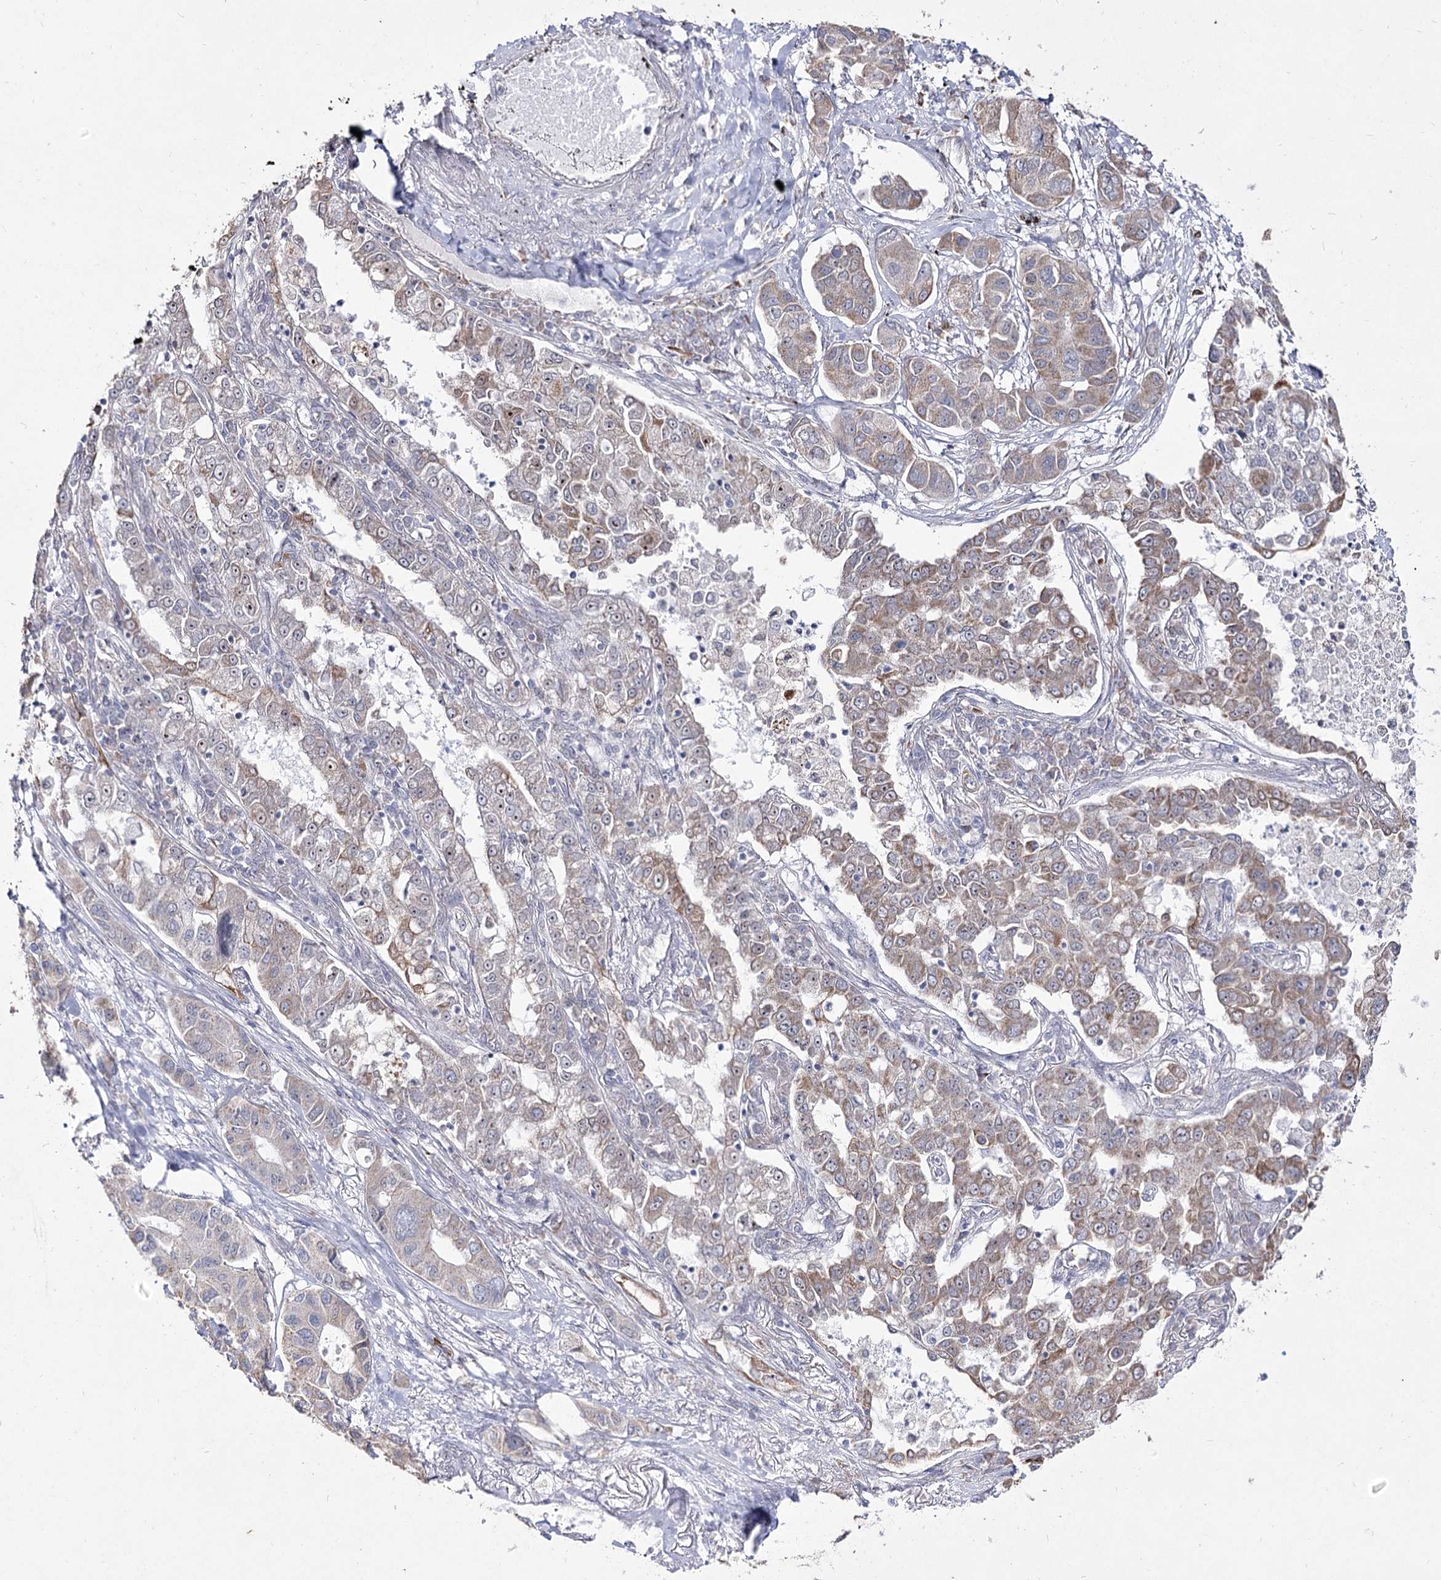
{"staining": {"intensity": "moderate", "quantity": "25%-75%", "location": "cytoplasmic/membranous"}, "tissue": "lung cancer", "cell_type": "Tumor cells", "image_type": "cancer", "snomed": [{"axis": "morphology", "description": "Adenocarcinoma, NOS"}, {"axis": "topography", "description": "Lung"}], "caption": "IHC histopathology image of neoplastic tissue: human lung adenocarcinoma stained using immunohistochemistry demonstrates medium levels of moderate protein expression localized specifically in the cytoplasmic/membranous of tumor cells, appearing as a cytoplasmic/membranous brown color.", "gene": "DDX50", "patient": {"sex": "male", "age": 49}}